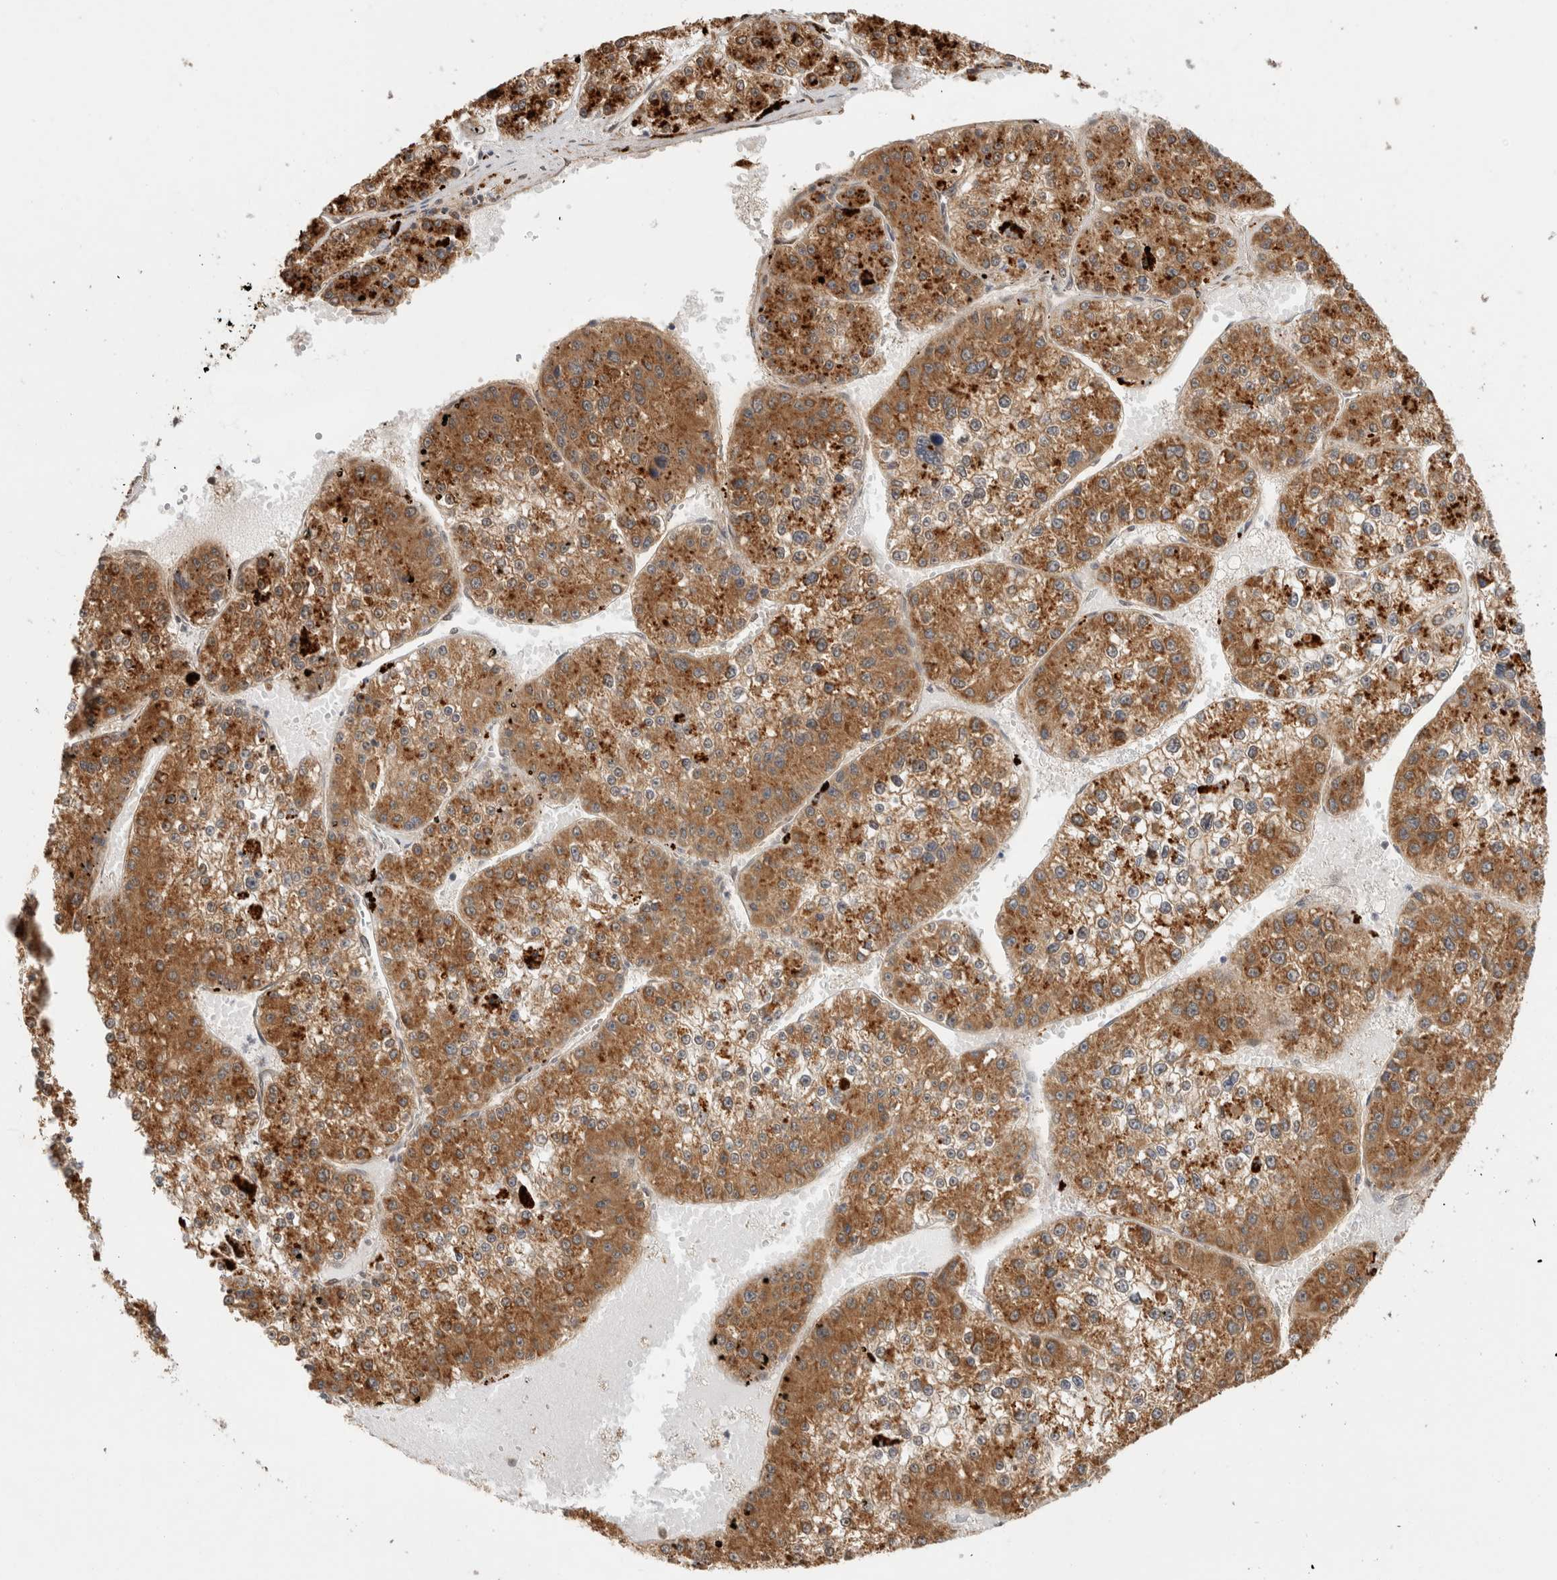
{"staining": {"intensity": "moderate", "quantity": ">75%", "location": "cytoplasmic/membranous"}, "tissue": "liver cancer", "cell_type": "Tumor cells", "image_type": "cancer", "snomed": [{"axis": "morphology", "description": "Carcinoma, Hepatocellular, NOS"}, {"axis": "topography", "description": "Liver"}], "caption": "Liver cancer (hepatocellular carcinoma) stained for a protein (brown) displays moderate cytoplasmic/membranous positive expression in approximately >75% of tumor cells.", "gene": "ACTL9", "patient": {"sex": "female", "age": 73}}